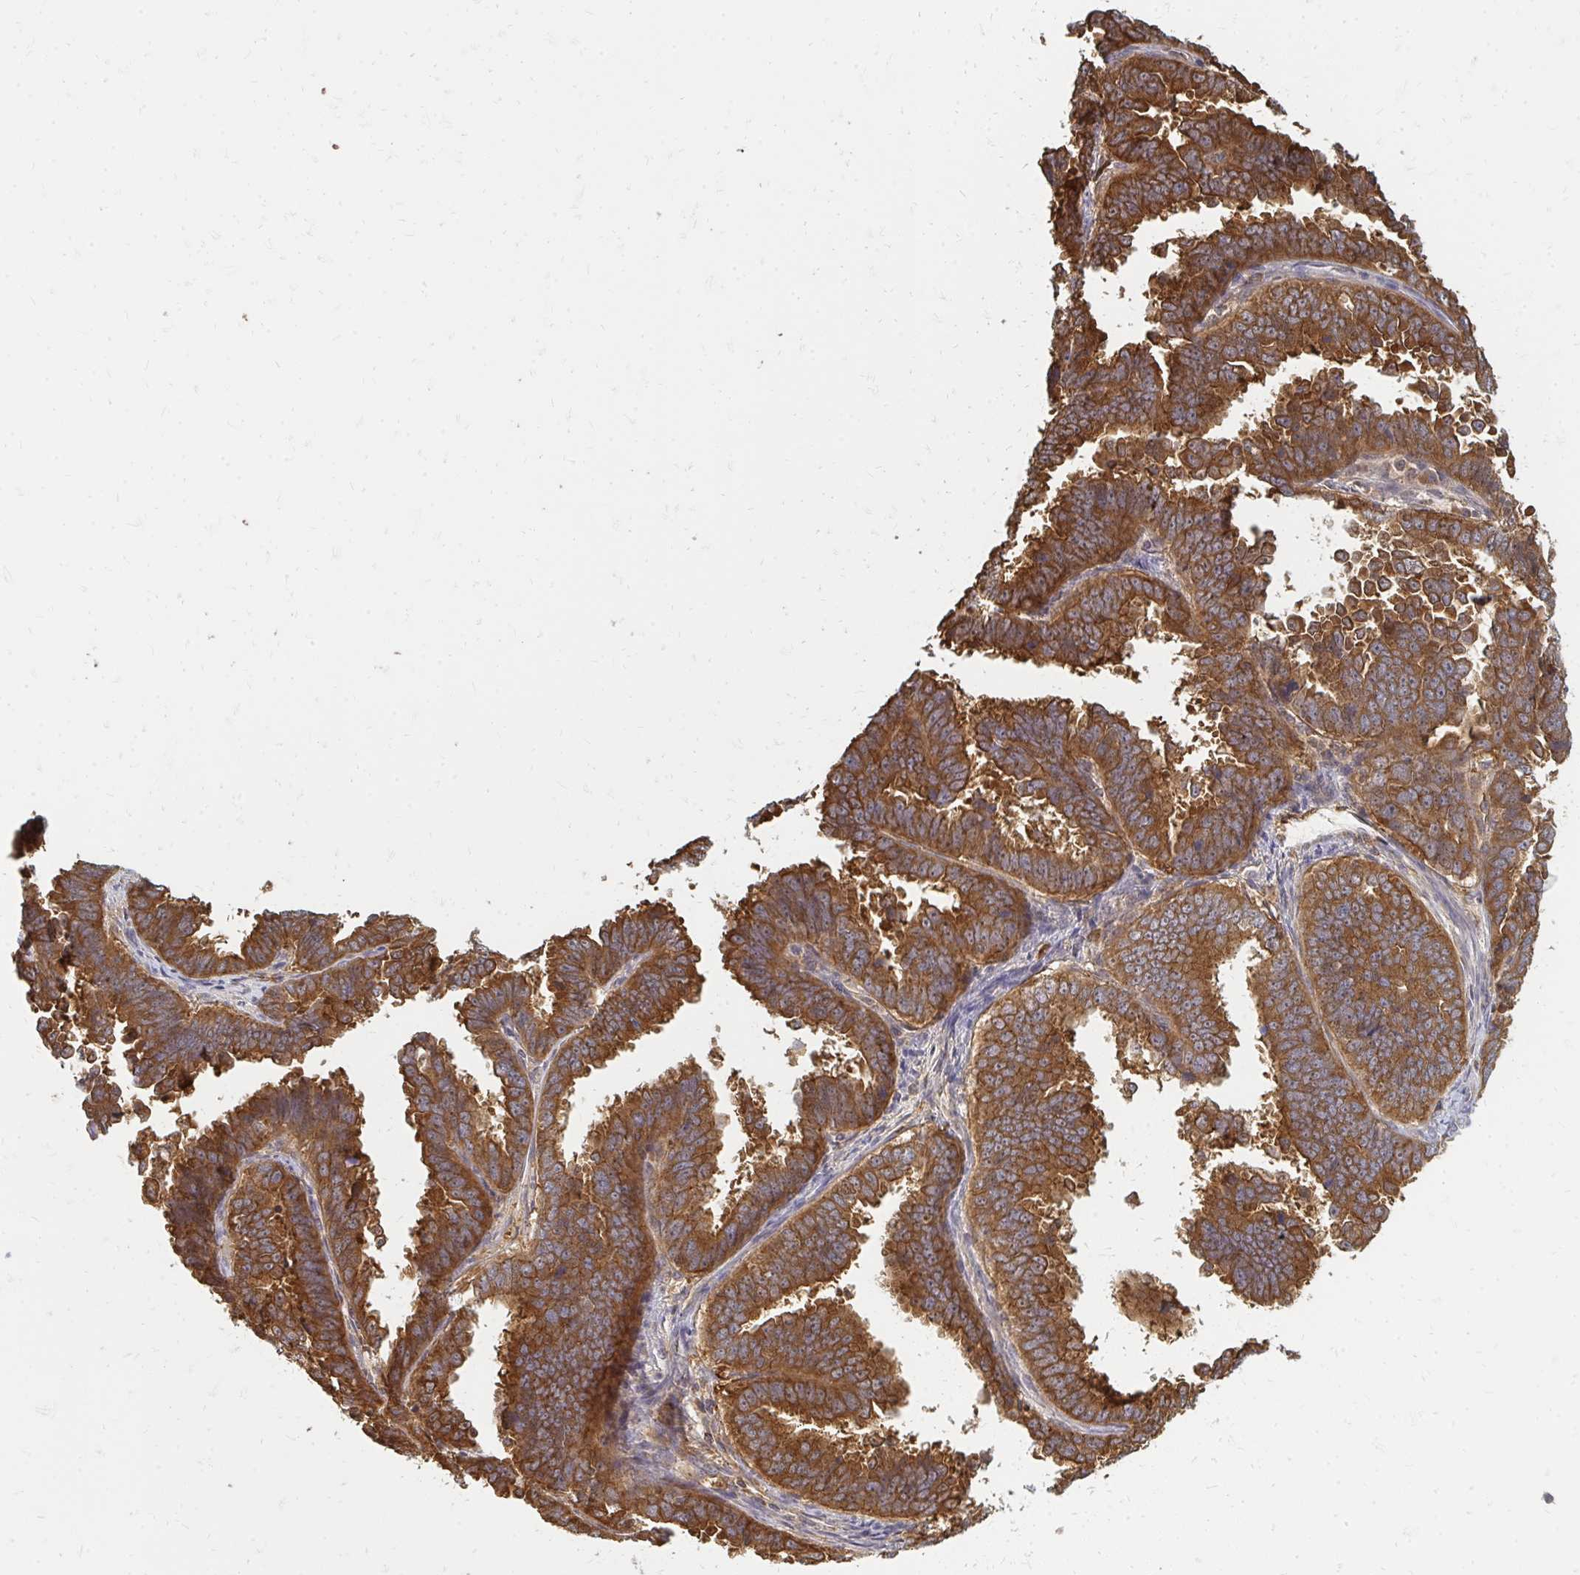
{"staining": {"intensity": "strong", "quantity": ">75%", "location": "cytoplasmic/membranous"}, "tissue": "endometrial cancer", "cell_type": "Tumor cells", "image_type": "cancer", "snomed": [{"axis": "morphology", "description": "Adenocarcinoma, NOS"}, {"axis": "topography", "description": "Endometrium"}], "caption": "Endometrial cancer stained with DAB (3,3'-diaminobenzidine) immunohistochemistry (IHC) displays high levels of strong cytoplasmic/membranous expression in about >75% of tumor cells.", "gene": "ZNF285", "patient": {"sex": "female", "age": 75}}